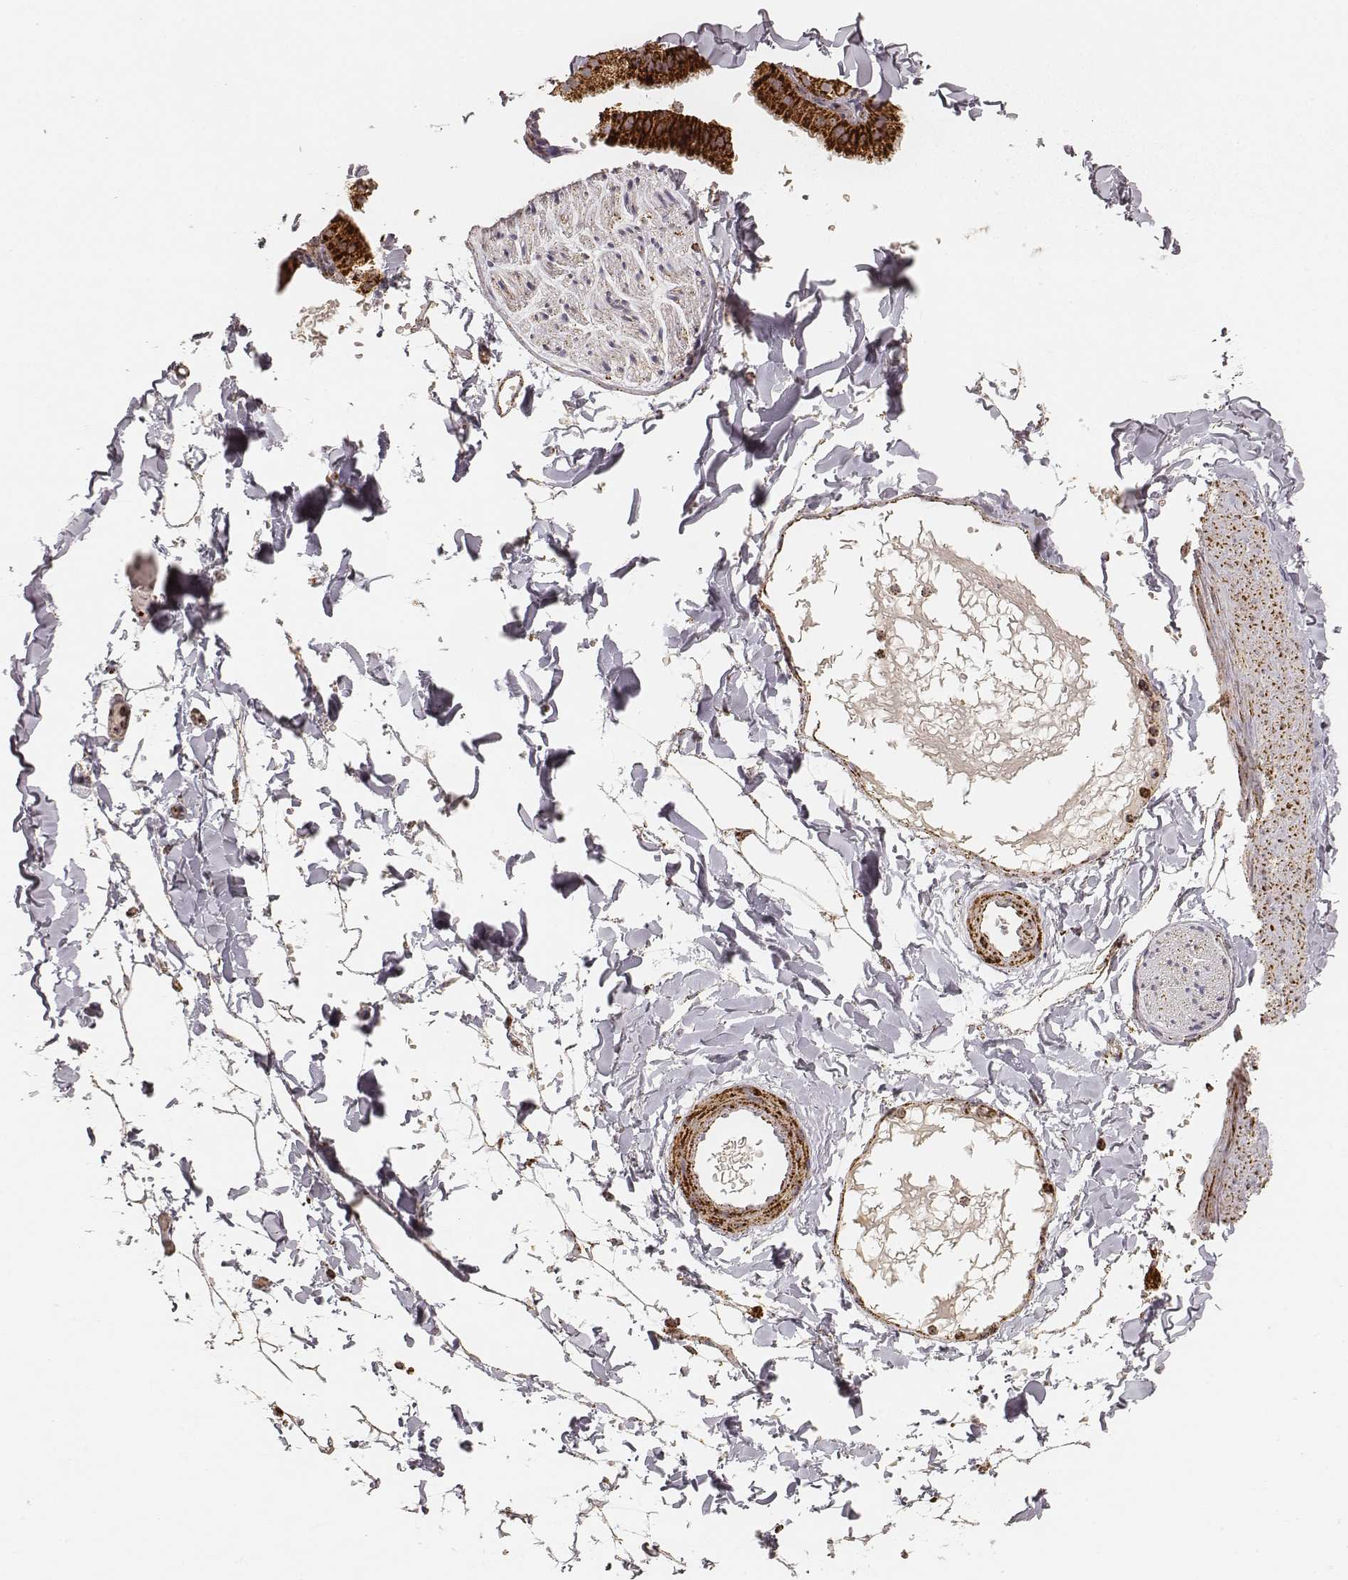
{"staining": {"intensity": "strong", "quantity": ">75%", "location": "cytoplasmic/membranous"}, "tissue": "adipose tissue", "cell_type": "Adipocytes", "image_type": "normal", "snomed": [{"axis": "morphology", "description": "Normal tissue, NOS"}, {"axis": "topography", "description": "Gallbladder"}, {"axis": "topography", "description": "Peripheral nerve tissue"}], "caption": "The micrograph displays a brown stain indicating the presence of a protein in the cytoplasmic/membranous of adipocytes in adipose tissue. Ihc stains the protein of interest in brown and the nuclei are stained blue.", "gene": "CS", "patient": {"sex": "female", "age": 45}}